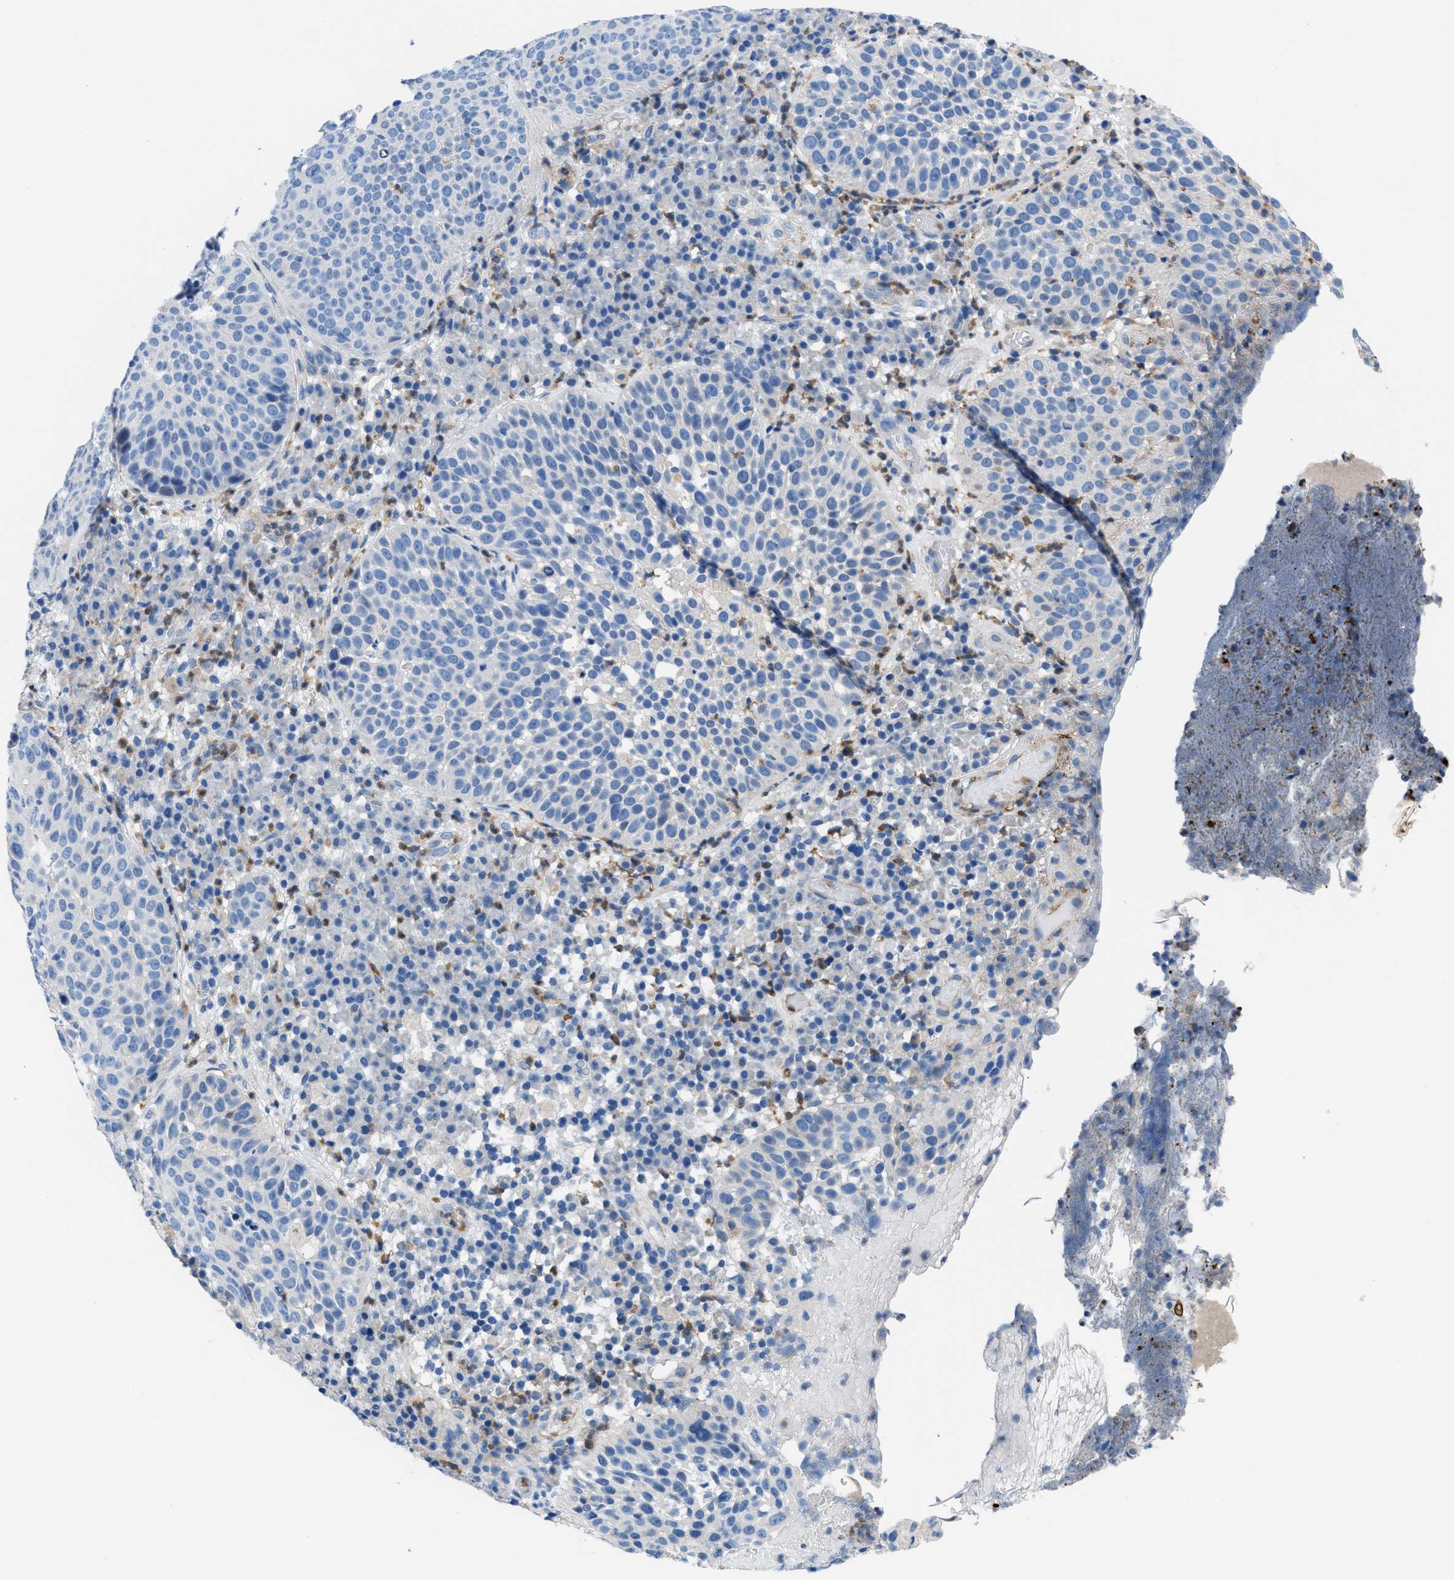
{"staining": {"intensity": "negative", "quantity": "none", "location": "none"}, "tissue": "skin cancer", "cell_type": "Tumor cells", "image_type": "cancer", "snomed": [{"axis": "morphology", "description": "Squamous cell carcinoma in situ, NOS"}, {"axis": "morphology", "description": "Squamous cell carcinoma, NOS"}, {"axis": "topography", "description": "Skin"}], "caption": "Protein analysis of squamous cell carcinoma (skin) displays no significant positivity in tumor cells.", "gene": "ITPR1", "patient": {"sex": "male", "age": 93}}